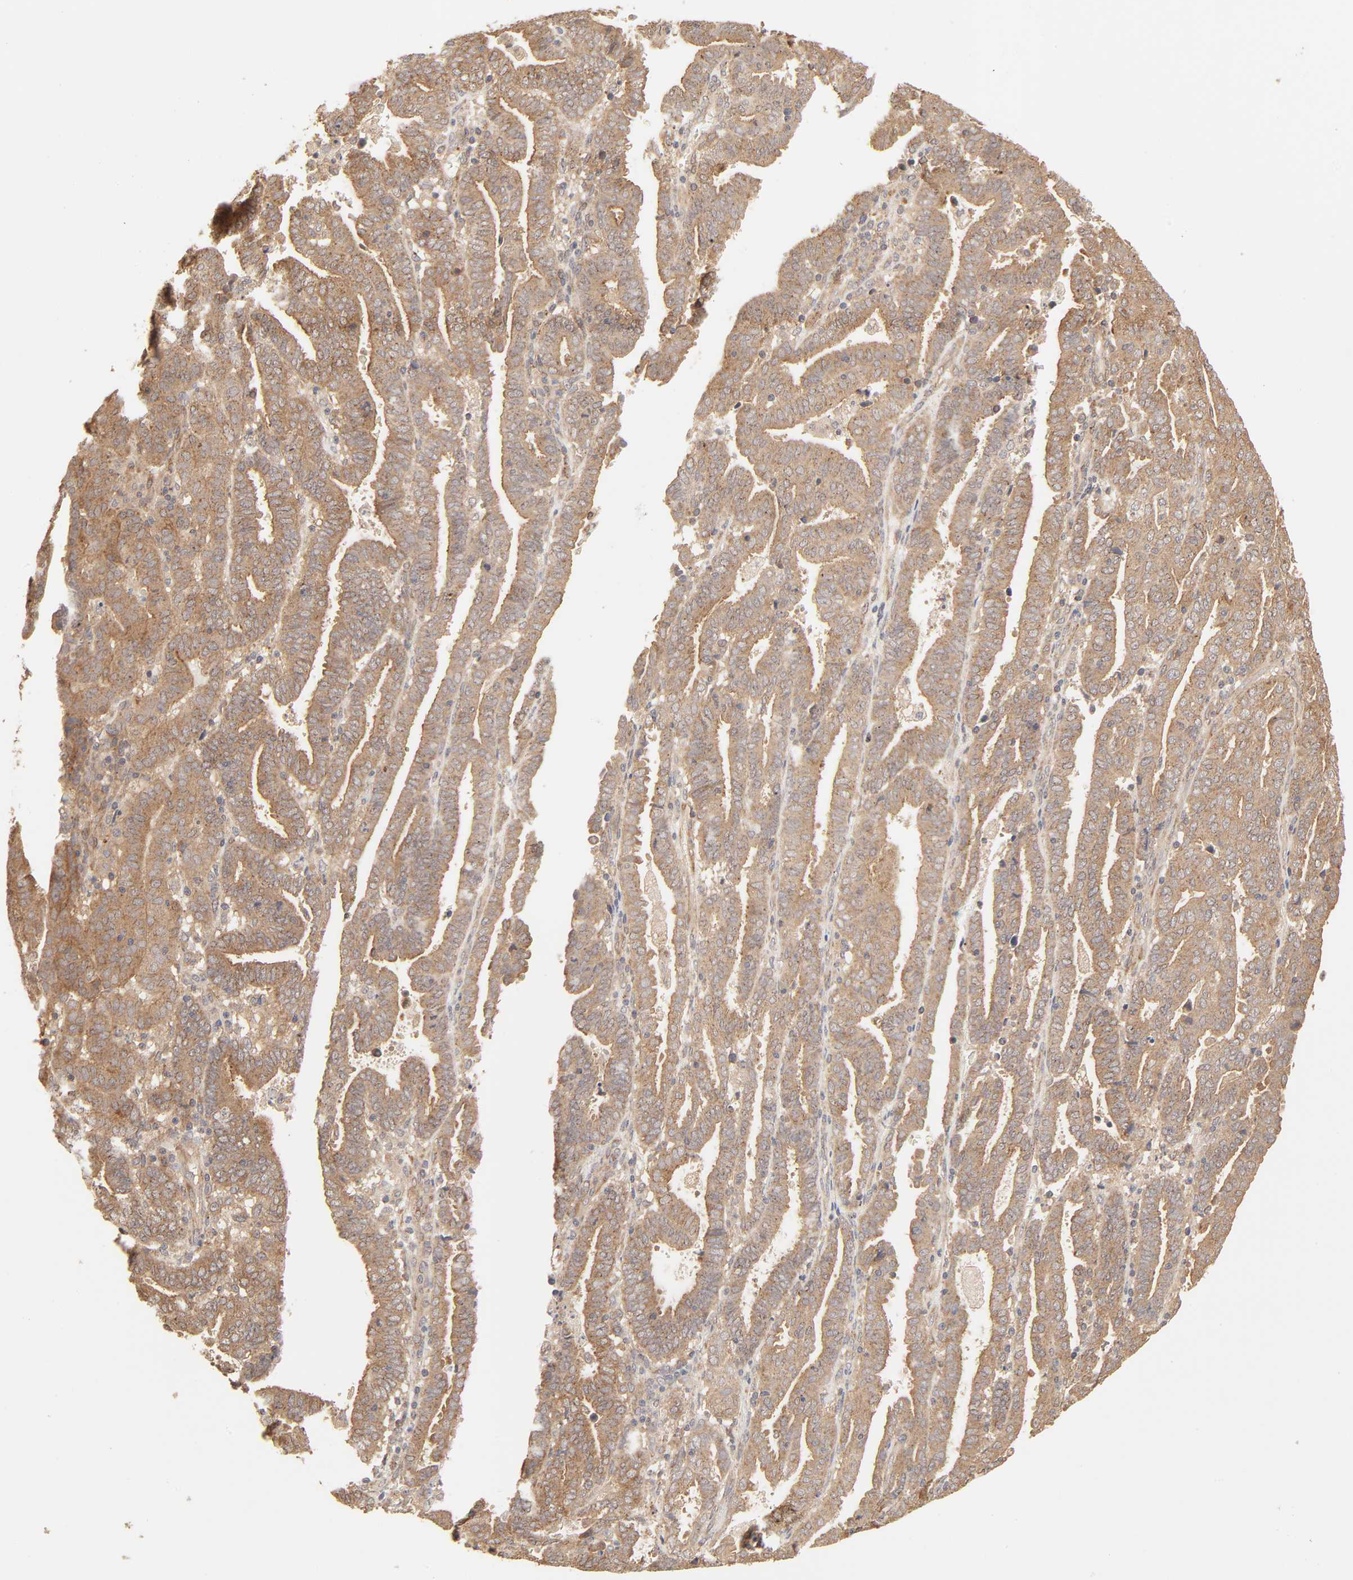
{"staining": {"intensity": "strong", "quantity": ">75%", "location": "cytoplasmic/membranous"}, "tissue": "endometrial cancer", "cell_type": "Tumor cells", "image_type": "cancer", "snomed": [{"axis": "morphology", "description": "Adenocarcinoma, NOS"}, {"axis": "topography", "description": "Uterus"}], "caption": "Immunohistochemistry (IHC) staining of endometrial adenocarcinoma, which reveals high levels of strong cytoplasmic/membranous positivity in about >75% of tumor cells indicating strong cytoplasmic/membranous protein staining. The staining was performed using DAB (3,3'-diaminobenzidine) (brown) for protein detection and nuclei were counterstained in hematoxylin (blue).", "gene": "EPS8", "patient": {"sex": "female", "age": 83}}